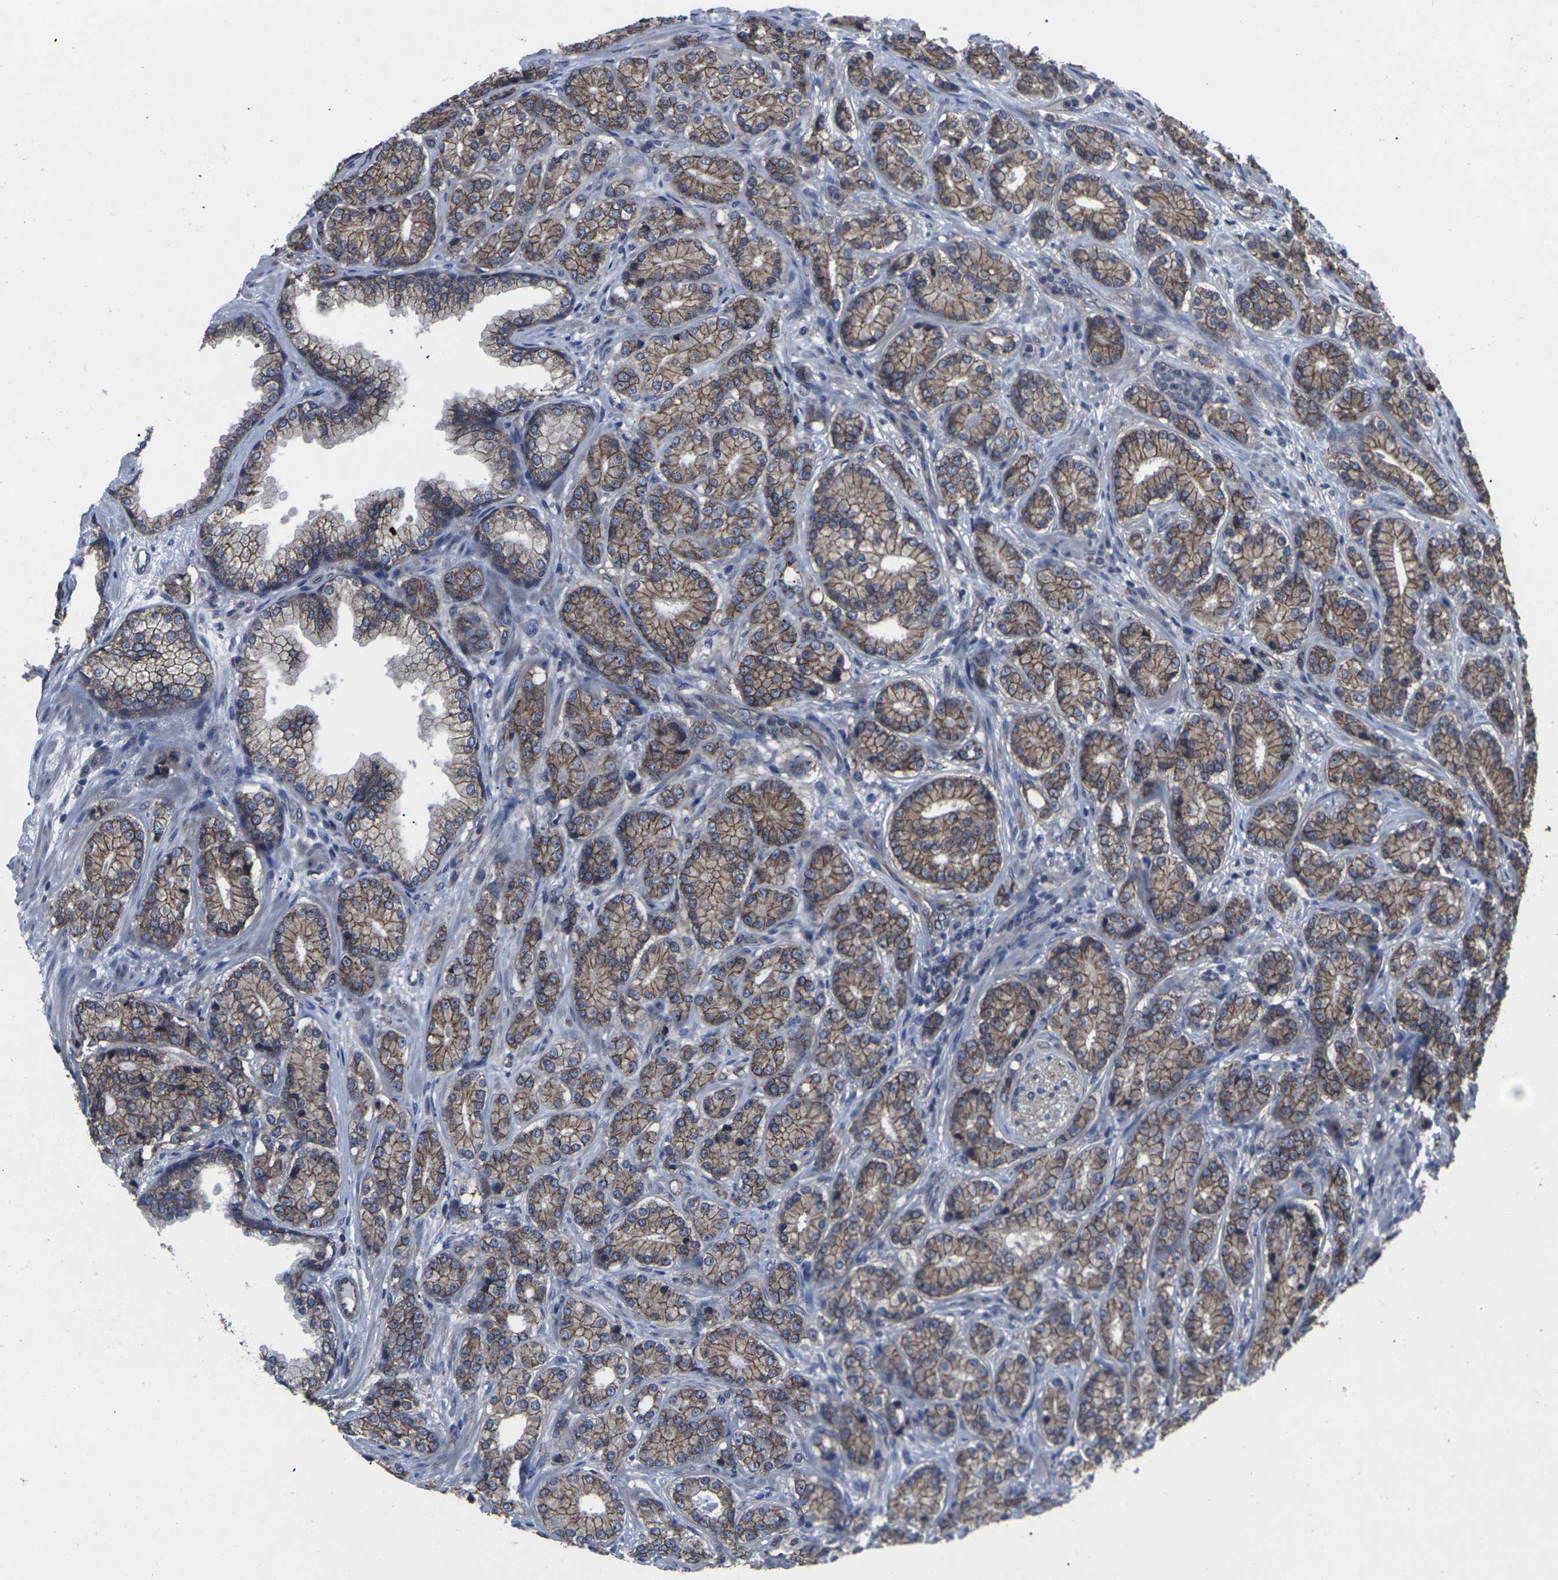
{"staining": {"intensity": "moderate", "quantity": ">75%", "location": "cytoplasmic/membranous"}, "tissue": "prostate cancer", "cell_type": "Tumor cells", "image_type": "cancer", "snomed": [{"axis": "morphology", "description": "Adenocarcinoma, High grade"}, {"axis": "topography", "description": "Prostate"}], "caption": "Immunohistochemistry photomicrograph of neoplastic tissue: human high-grade adenocarcinoma (prostate) stained using immunohistochemistry shows medium levels of moderate protein expression localized specifically in the cytoplasmic/membranous of tumor cells, appearing as a cytoplasmic/membranous brown color.", "gene": "MAPKAPK2", "patient": {"sex": "male", "age": 61}}